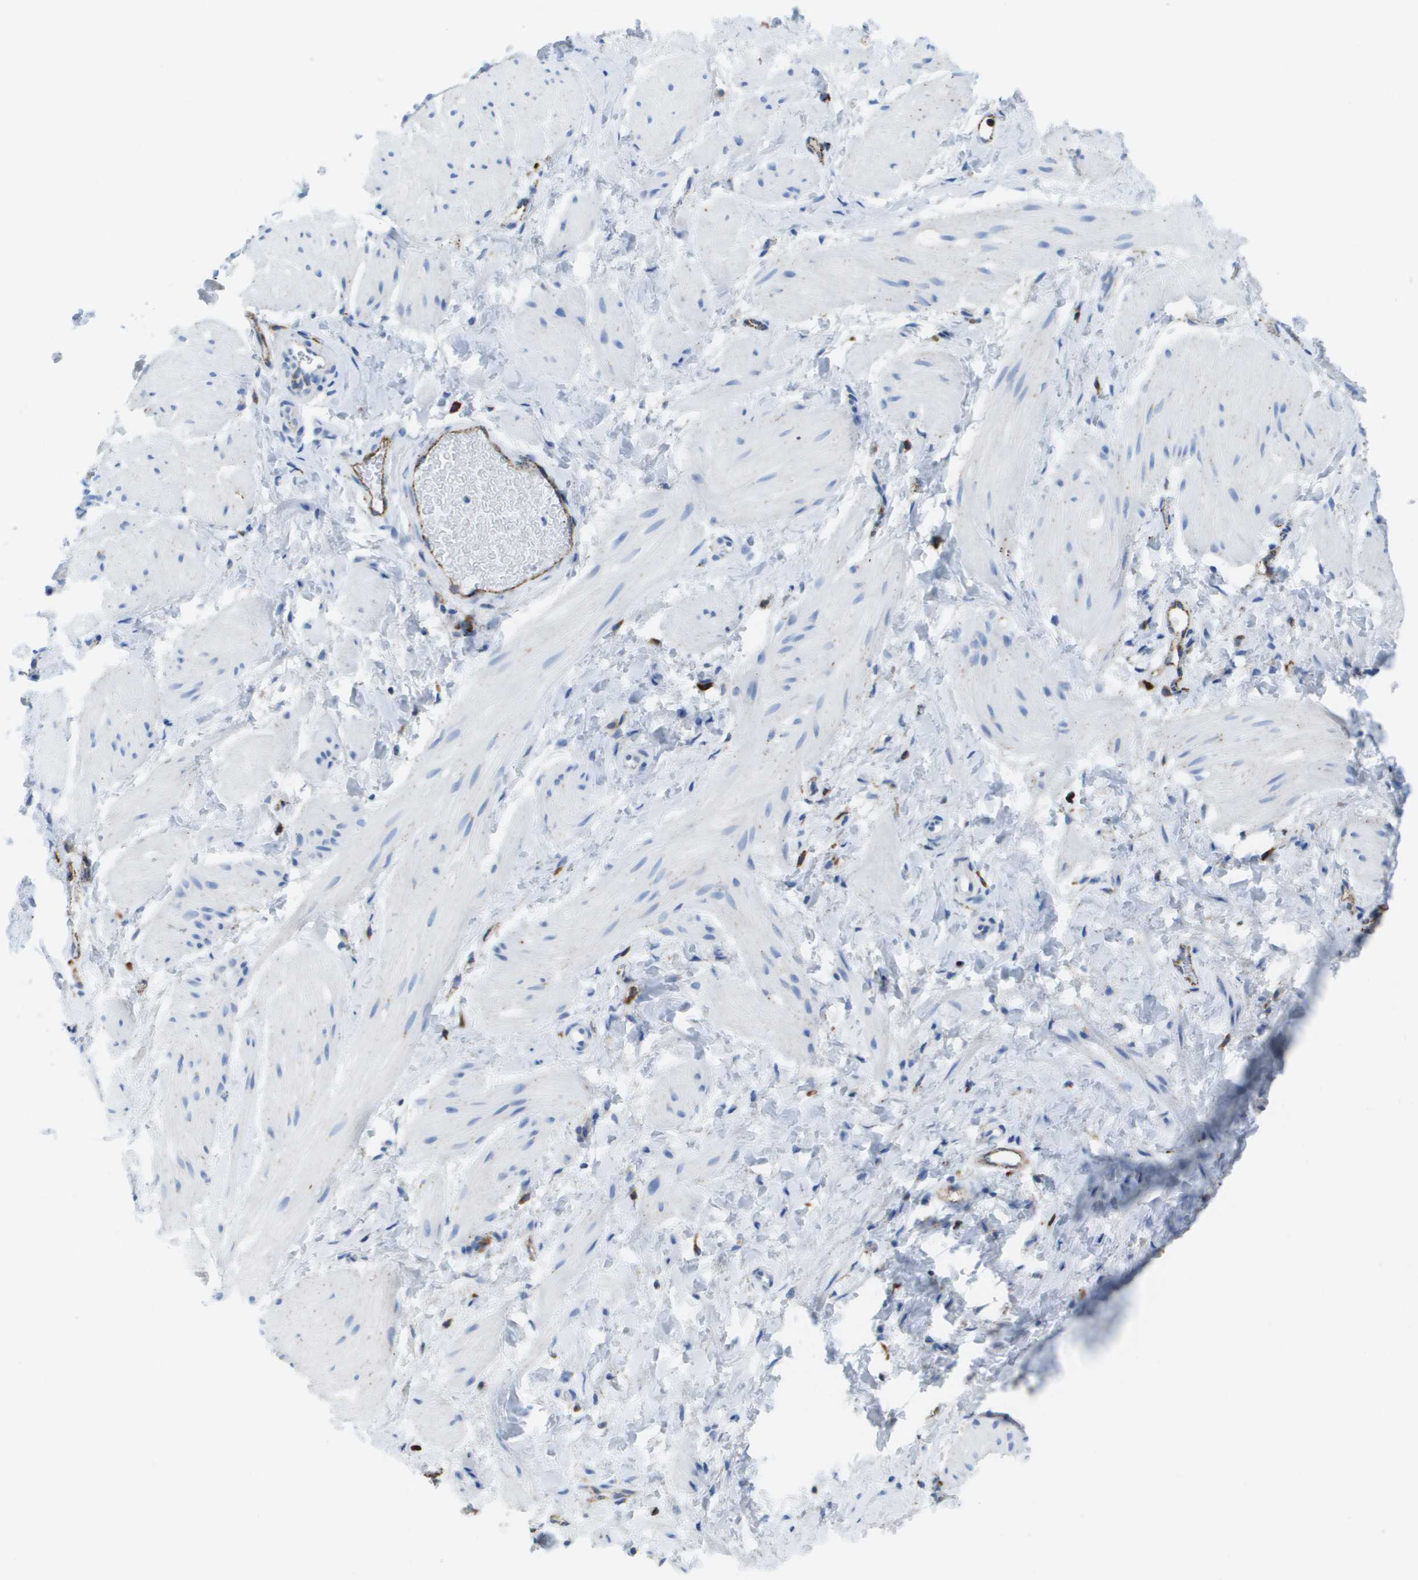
{"staining": {"intensity": "moderate", "quantity": "<25%", "location": "cytoplasmic/membranous"}, "tissue": "smooth muscle", "cell_type": "Smooth muscle cells", "image_type": "normal", "snomed": [{"axis": "morphology", "description": "Normal tissue, NOS"}, {"axis": "topography", "description": "Smooth muscle"}], "caption": "Smooth muscle stained with a brown dye demonstrates moderate cytoplasmic/membranous positive expression in approximately <25% of smooth muscle cells.", "gene": "PRCP", "patient": {"sex": "male", "age": 16}}